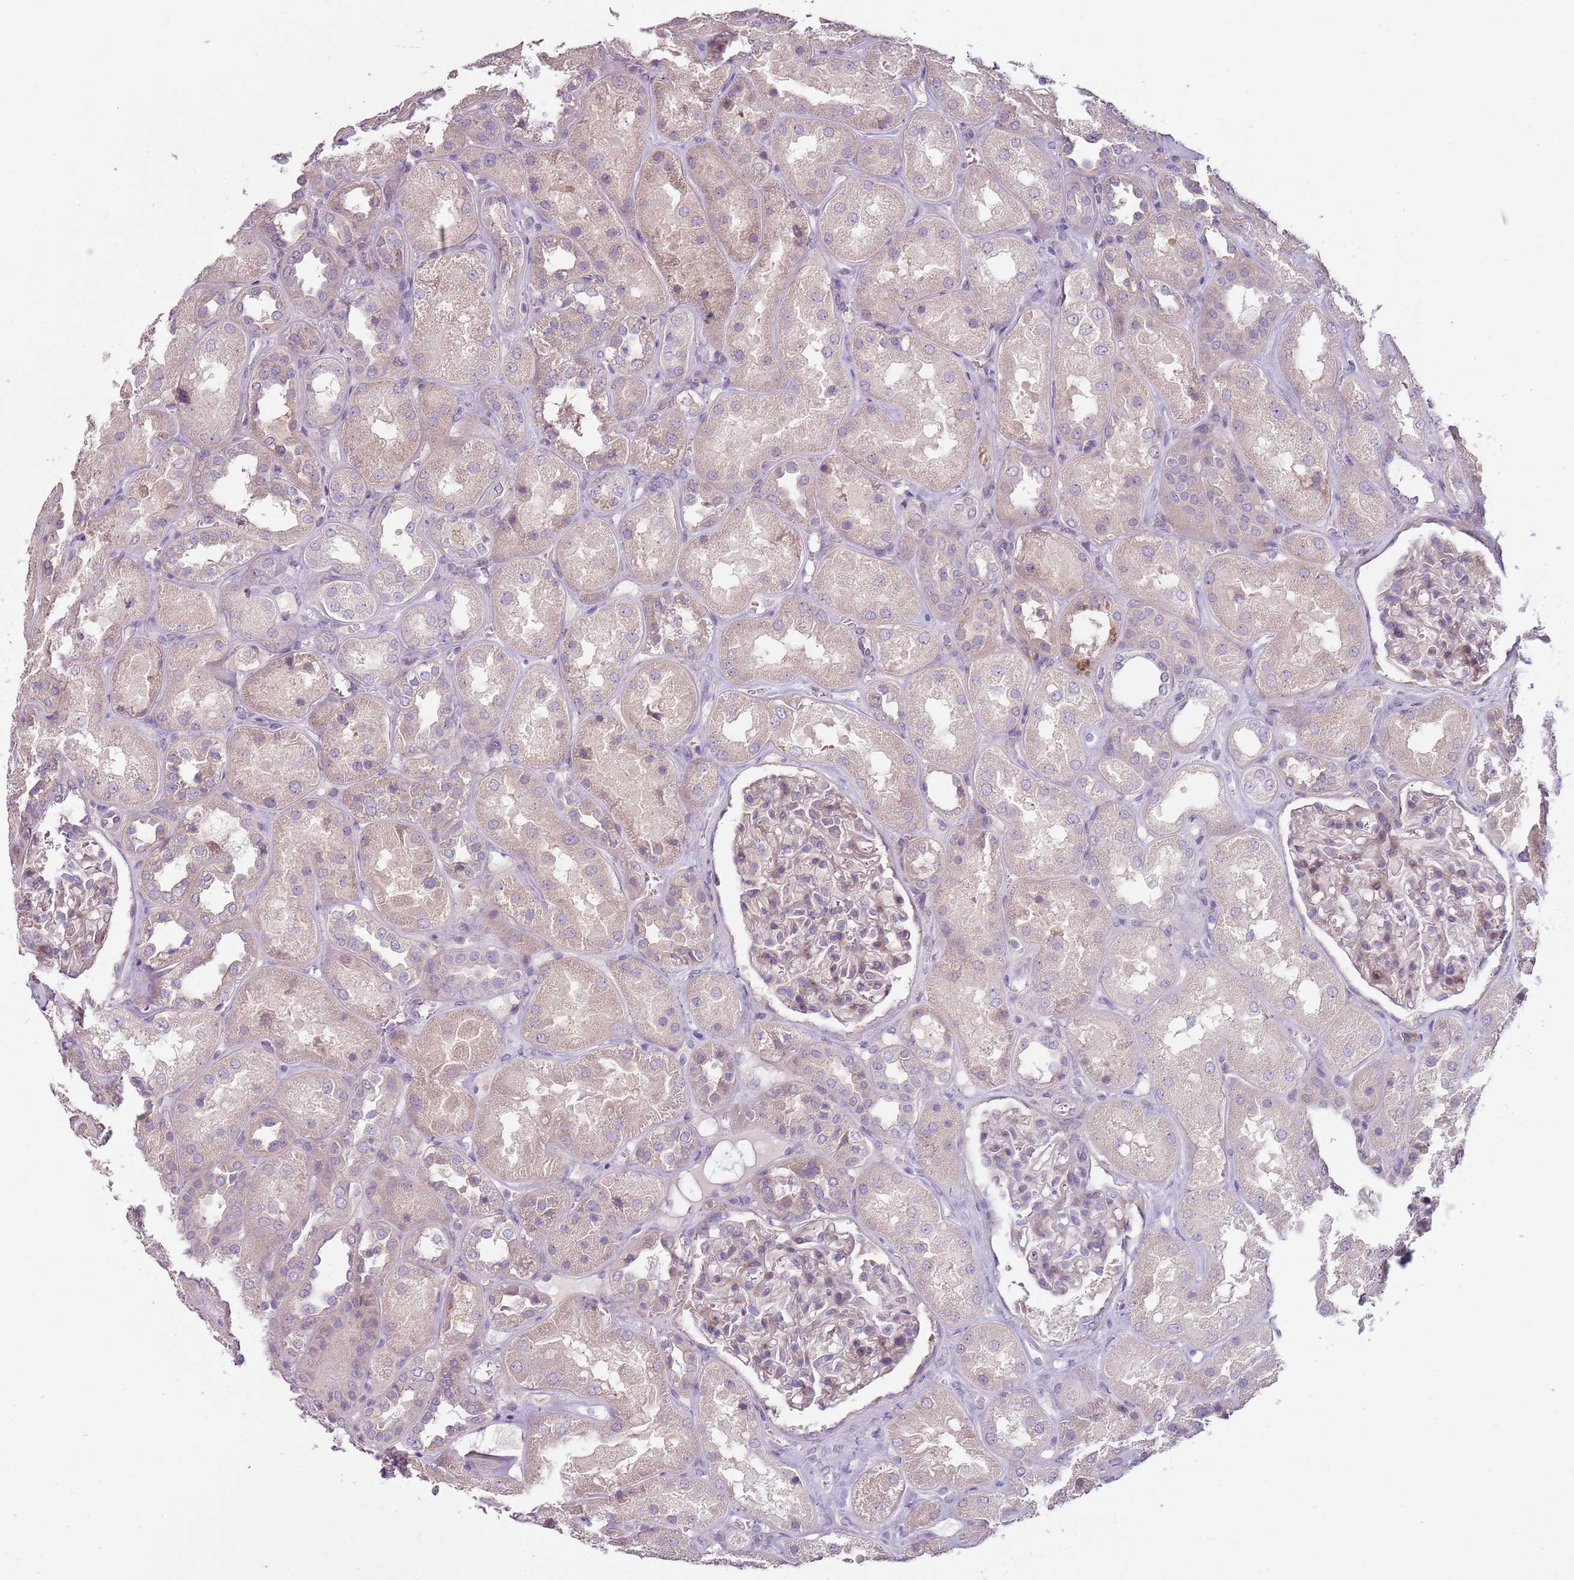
{"staining": {"intensity": "negative", "quantity": "none", "location": "none"}, "tissue": "kidney", "cell_type": "Cells in glomeruli", "image_type": "normal", "snomed": [{"axis": "morphology", "description": "Normal tissue, NOS"}, {"axis": "topography", "description": "Kidney"}], "caption": "This is a micrograph of immunohistochemistry staining of benign kidney, which shows no positivity in cells in glomeruli. Nuclei are stained in blue.", "gene": "ZNF583", "patient": {"sex": "male", "age": 70}}